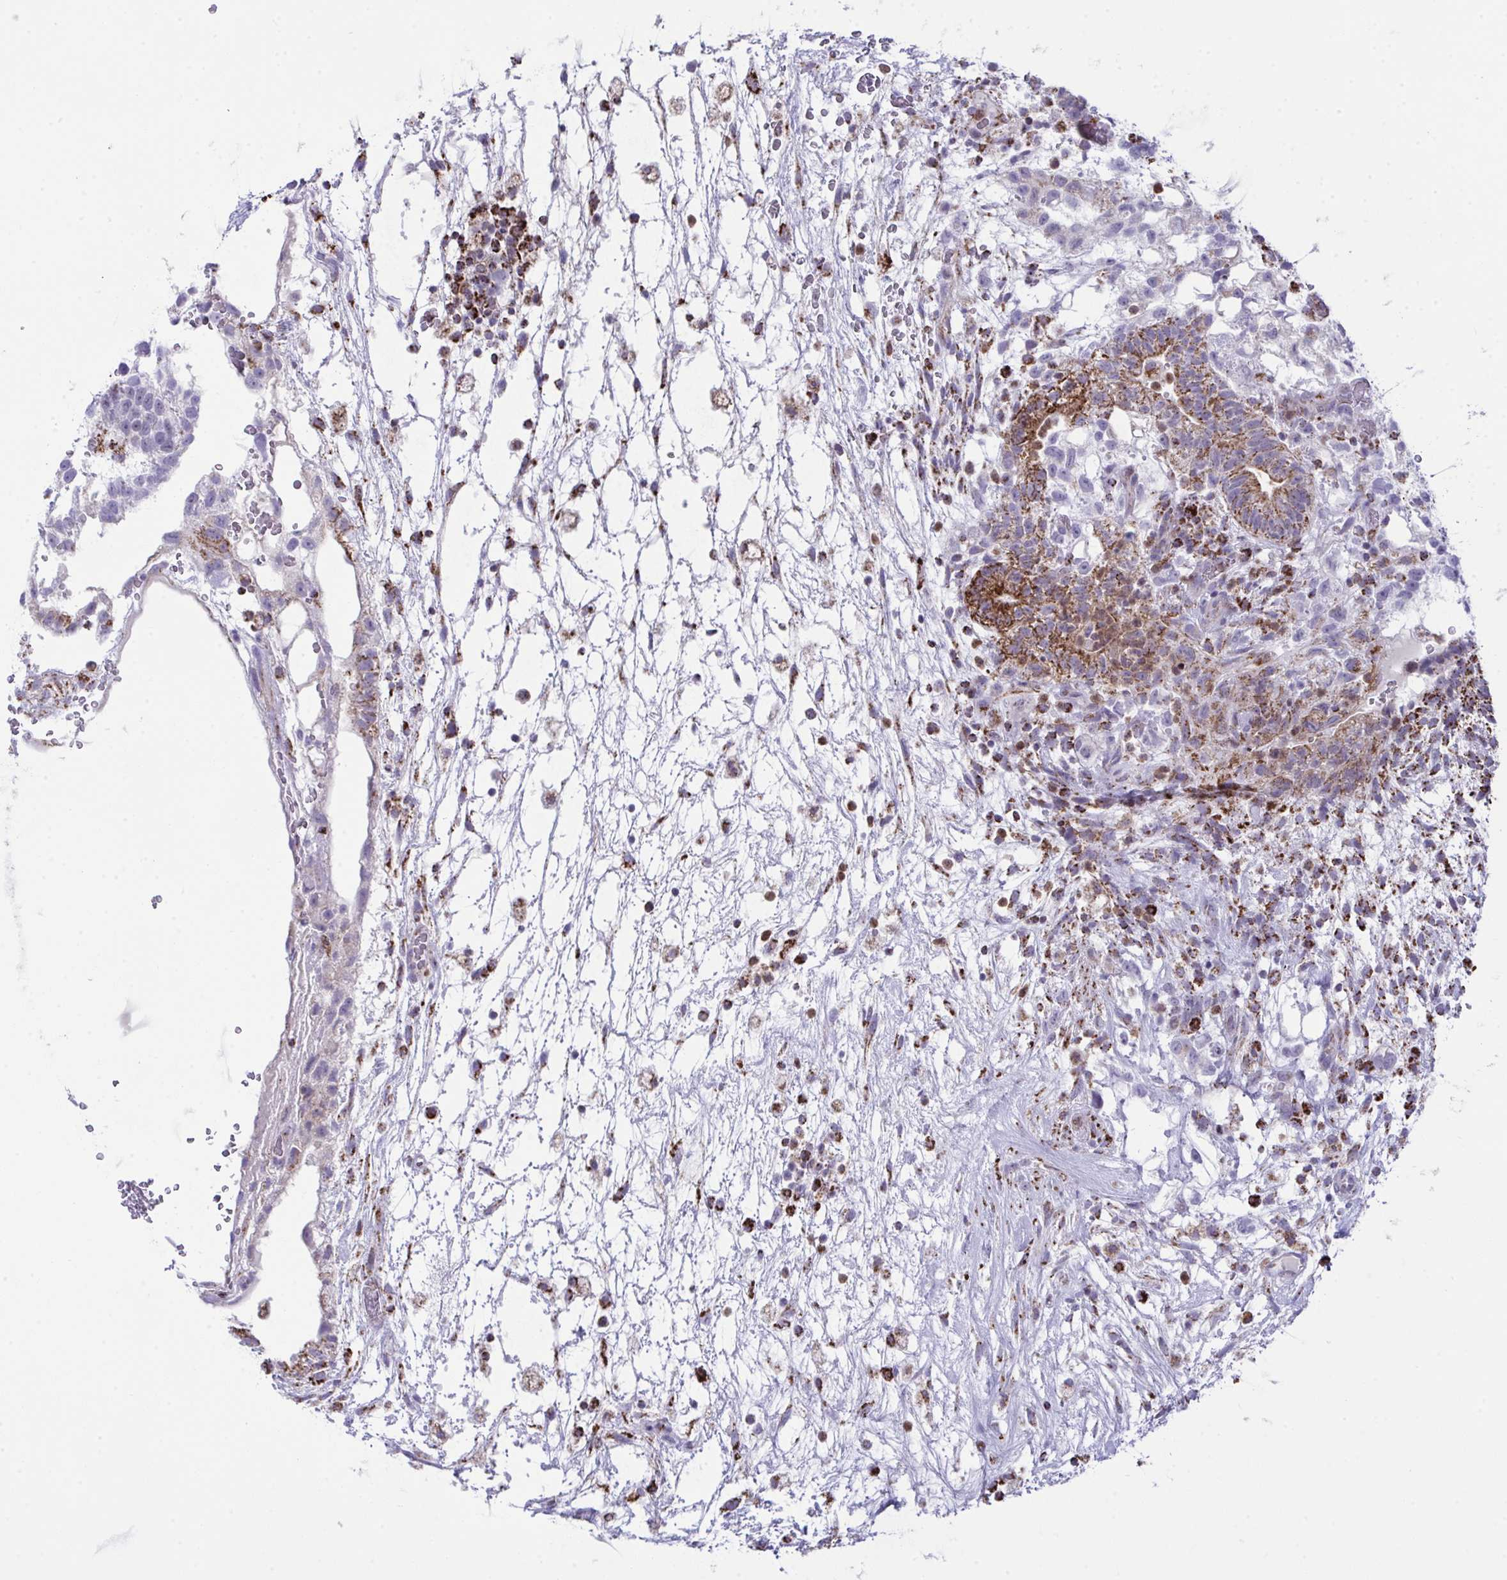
{"staining": {"intensity": "strong", "quantity": "25%-75%", "location": "cytoplasmic/membranous"}, "tissue": "testis cancer", "cell_type": "Tumor cells", "image_type": "cancer", "snomed": [{"axis": "morphology", "description": "Normal tissue, NOS"}, {"axis": "morphology", "description": "Carcinoma, Embryonal, NOS"}, {"axis": "topography", "description": "Testis"}], "caption": "Embryonal carcinoma (testis) stained with a brown dye demonstrates strong cytoplasmic/membranous positive expression in about 25%-75% of tumor cells.", "gene": "PLA2G12B", "patient": {"sex": "male", "age": 32}}